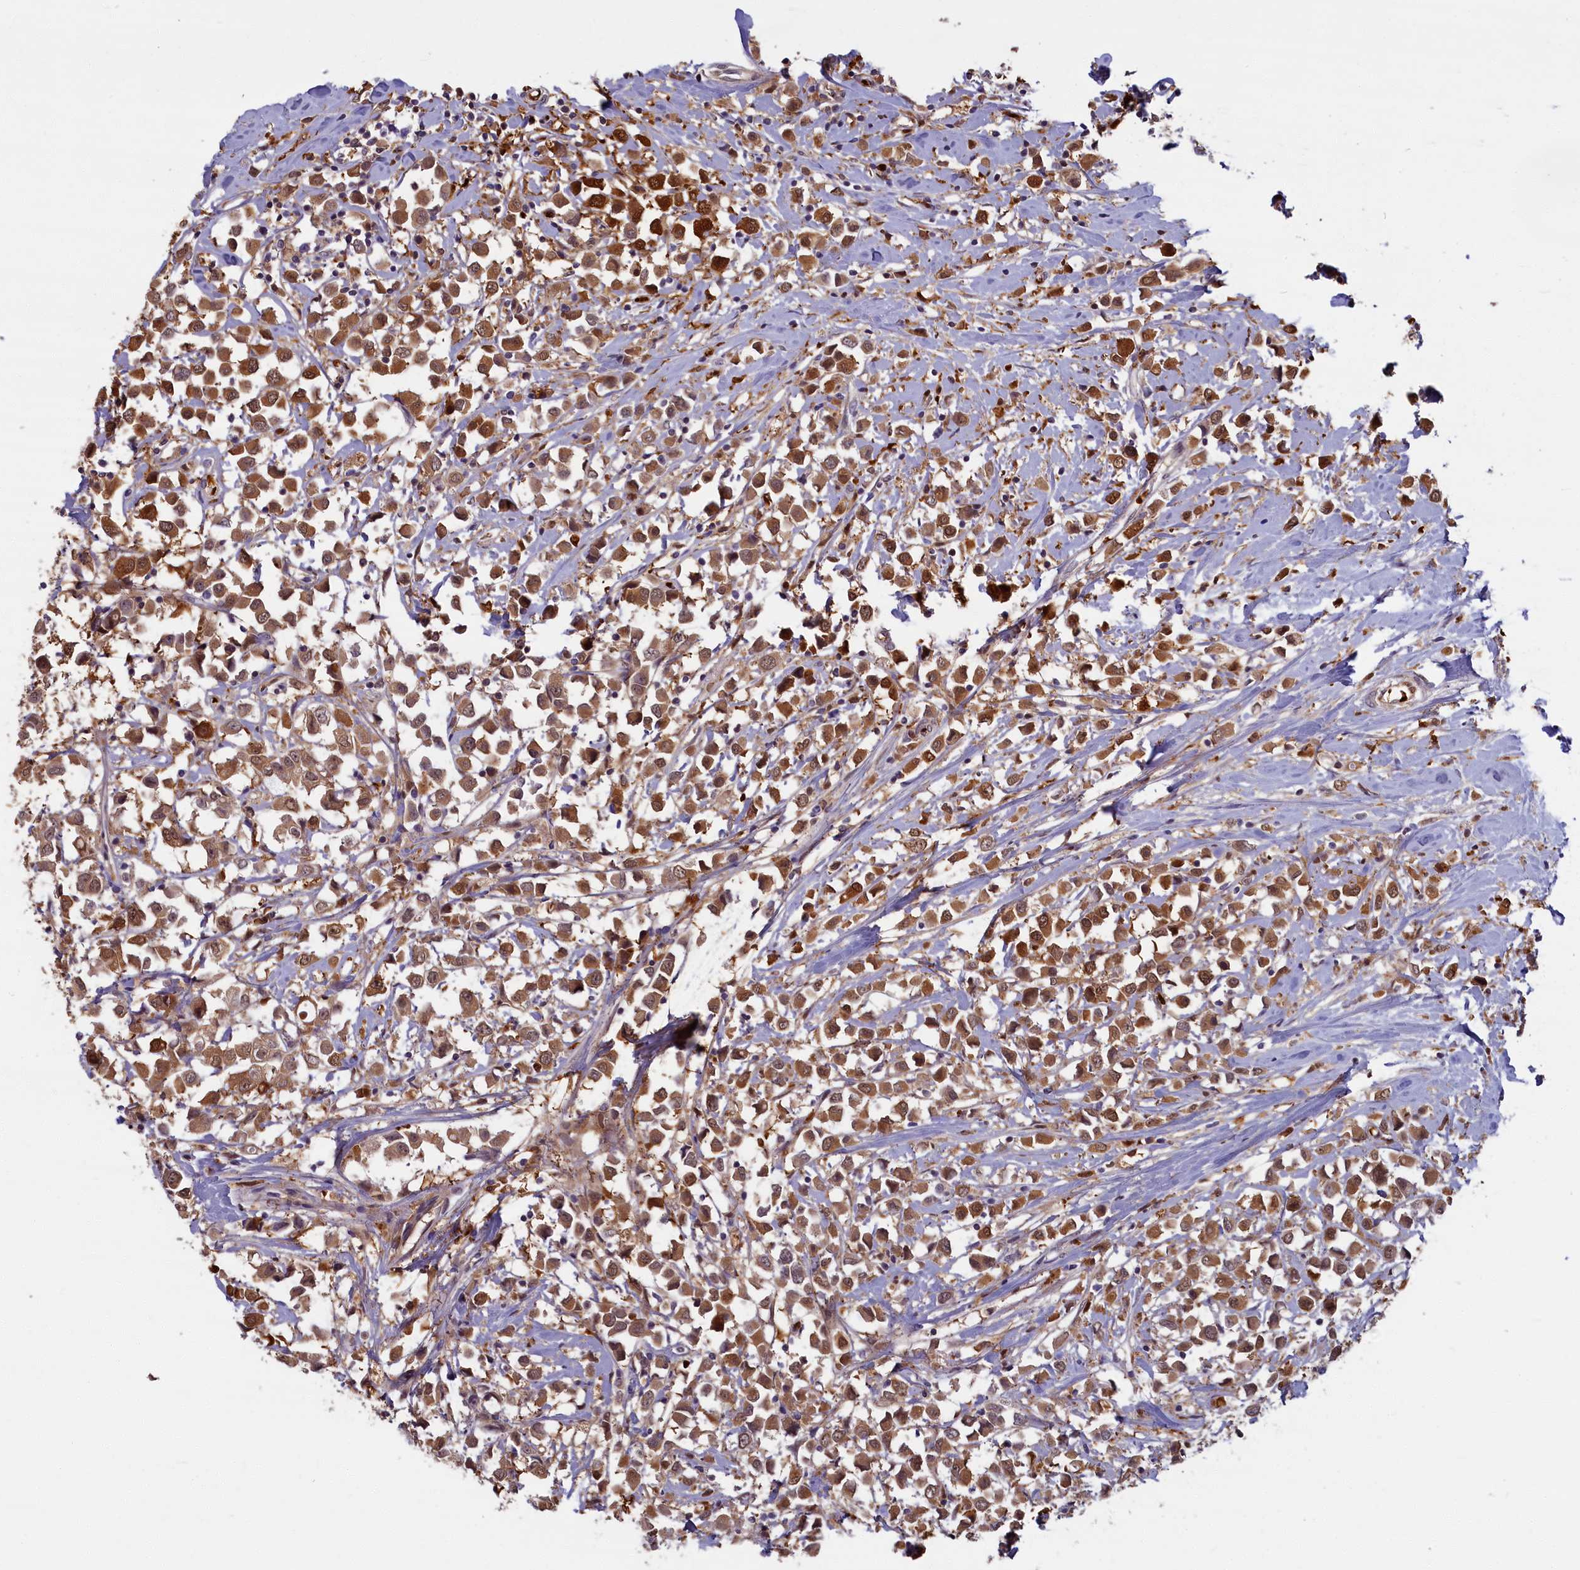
{"staining": {"intensity": "moderate", "quantity": ">75%", "location": "cytoplasmic/membranous,nuclear"}, "tissue": "breast cancer", "cell_type": "Tumor cells", "image_type": "cancer", "snomed": [{"axis": "morphology", "description": "Duct carcinoma"}, {"axis": "topography", "description": "Breast"}], "caption": "High-magnification brightfield microscopy of breast cancer stained with DAB (brown) and counterstained with hematoxylin (blue). tumor cells exhibit moderate cytoplasmic/membranous and nuclear expression is present in approximately>75% of cells. The staining is performed using DAB (3,3'-diaminobenzidine) brown chromogen to label protein expression. The nuclei are counter-stained blue using hematoxylin.", "gene": "BLVRB", "patient": {"sex": "female", "age": 61}}